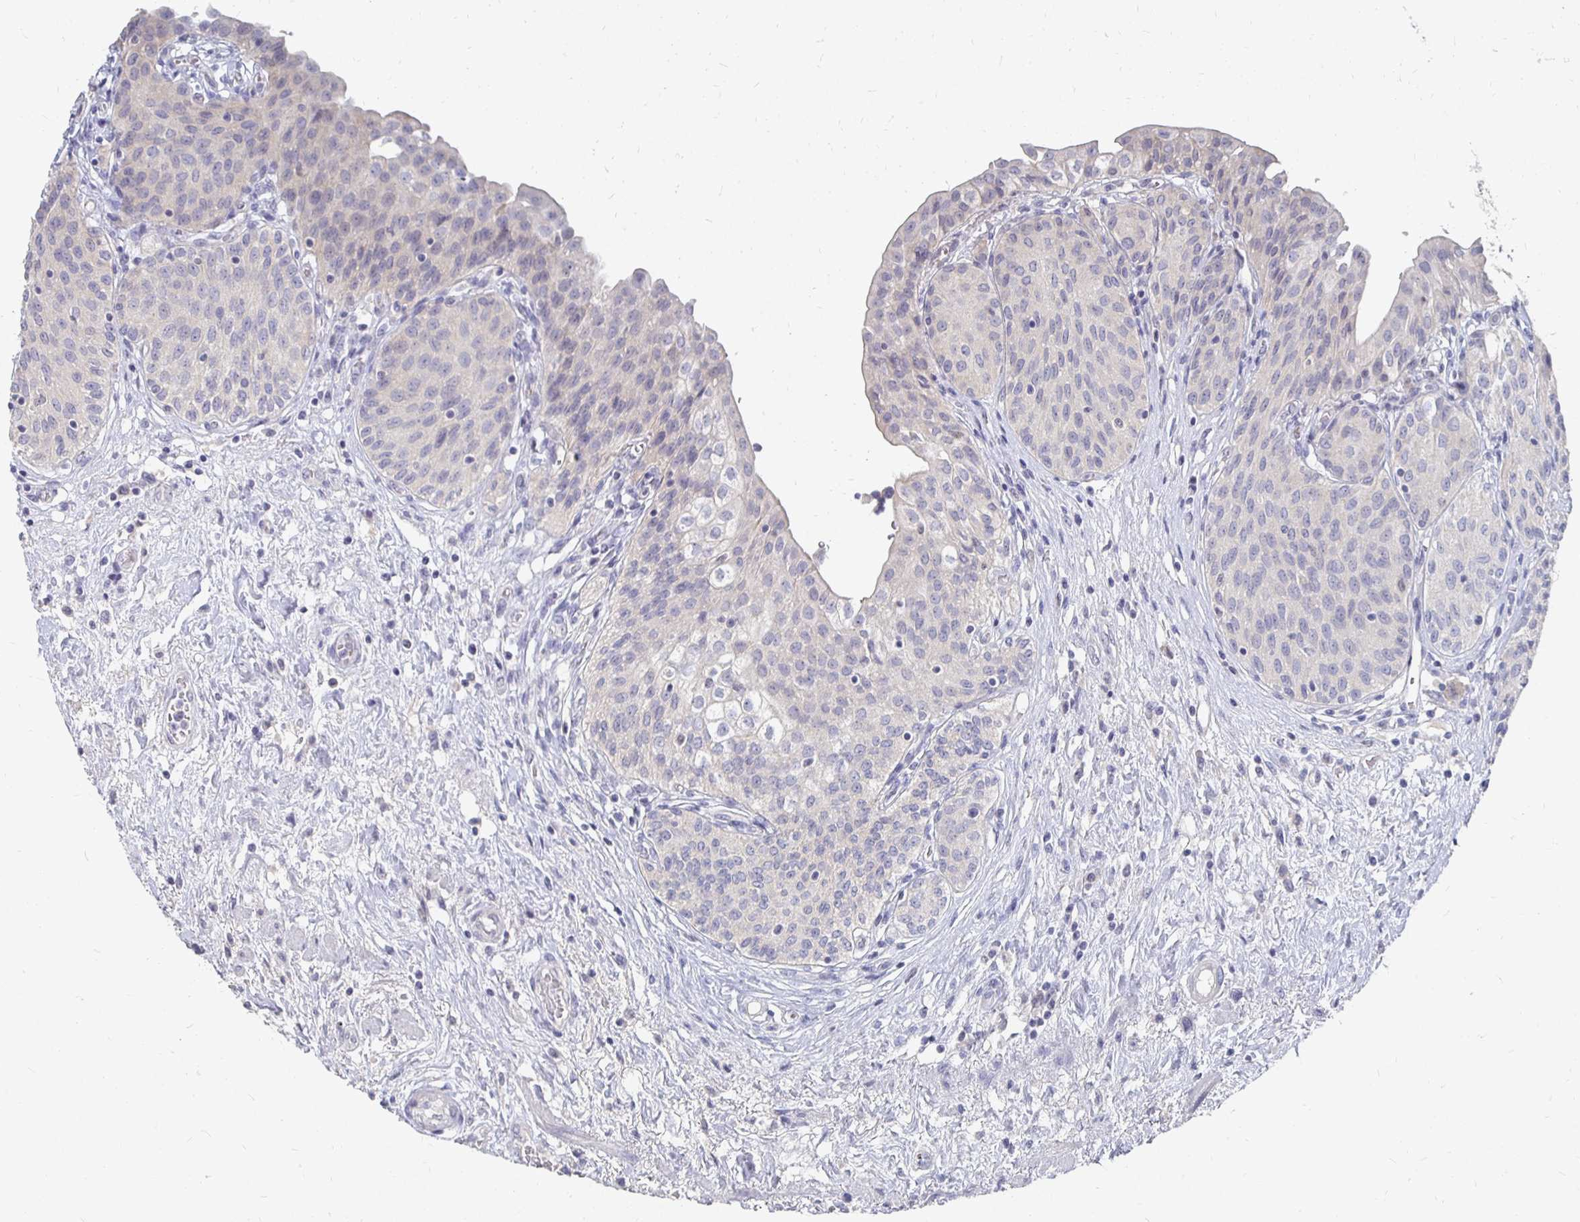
{"staining": {"intensity": "negative", "quantity": "none", "location": "none"}, "tissue": "urinary bladder", "cell_type": "Urothelial cells", "image_type": "normal", "snomed": [{"axis": "morphology", "description": "Normal tissue, NOS"}, {"axis": "topography", "description": "Urinary bladder"}], "caption": "IHC photomicrograph of normal human urinary bladder stained for a protein (brown), which reveals no positivity in urothelial cells.", "gene": "FKRP", "patient": {"sex": "male", "age": 68}}